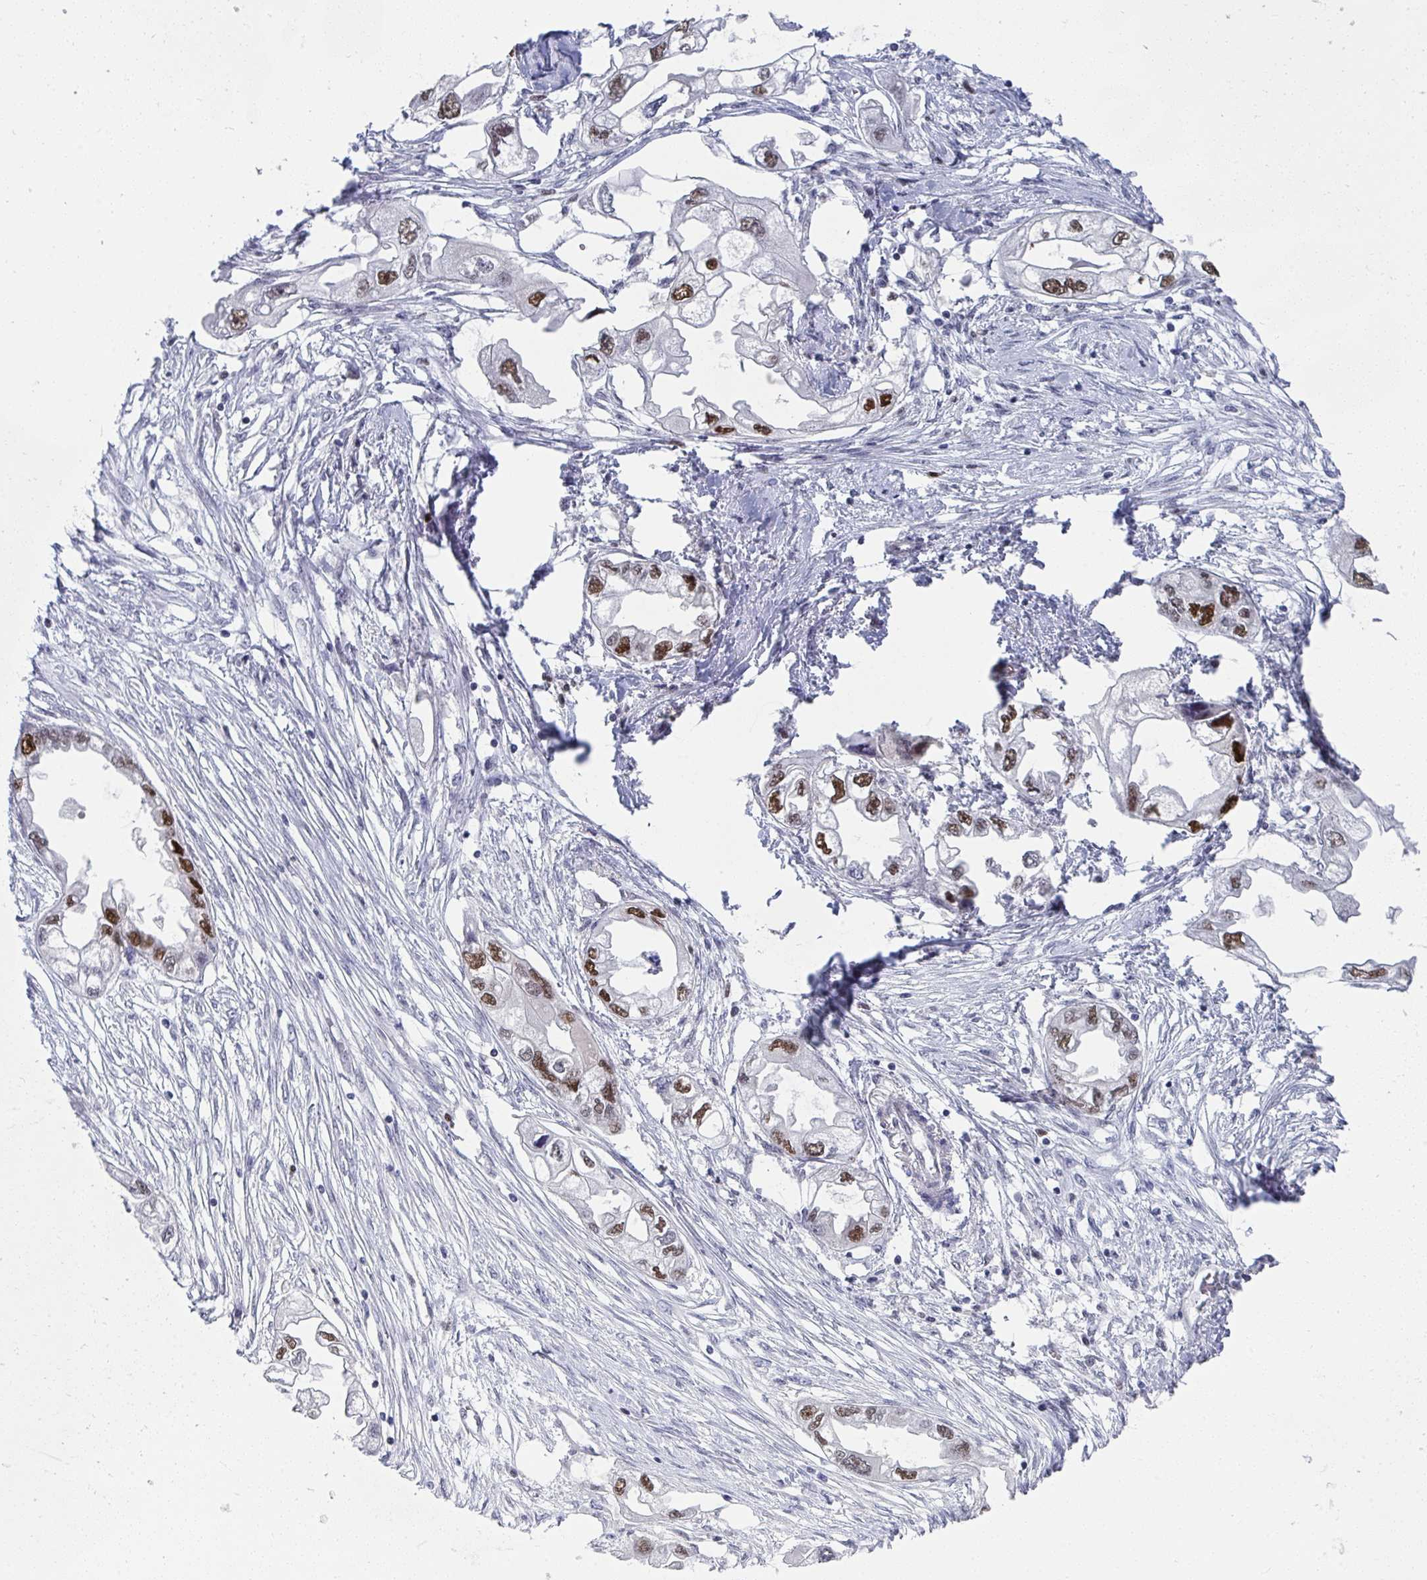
{"staining": {"intensity": "moderate", "quantity": "25%-75%", "location": "nuclear"}, "tissue": "endometrial cancer", "cell_type": "Tumor cells", "image_type": "cancer", "snomed": [{"axis": "morphology", "description": "Adenocarcinoma, NOS"}, {"axis": "morphology", "description": "Adenocarcinoma, metastatic, NOS"}, {"axis": "topography", "description": "Adipose tissue"}, {"axis": "topography", "description": "Endometrium"}], "caption": "There is medium levels of moderate nuclear positivity in tumor cells of endometrial adenocarcinoma, as demonstrated by immunohistochemical staining (brown color).", "gene": "JDP2", "patient": {"sex": "female", "age": 67}}